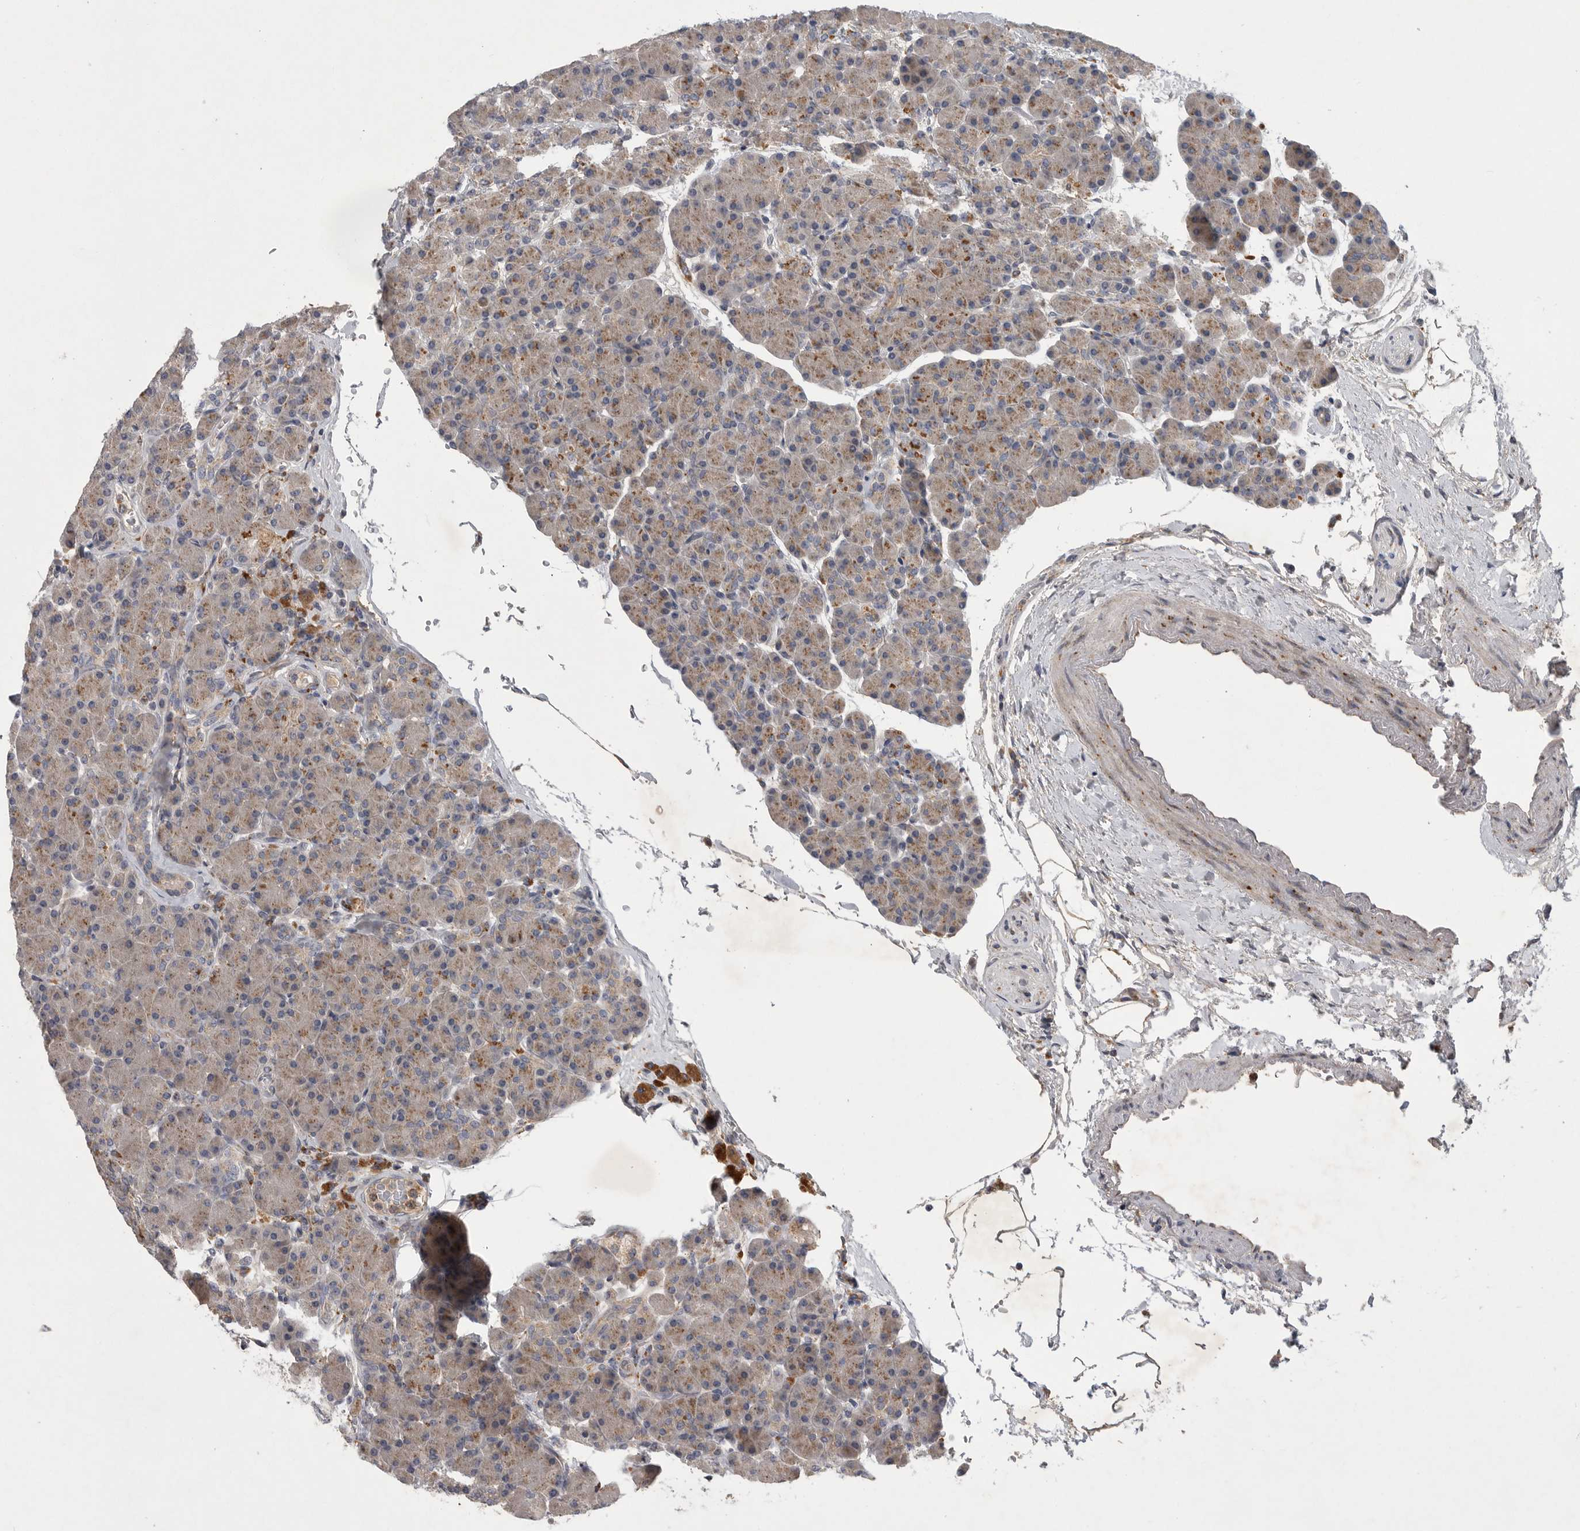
{"staining": {"intensity": "moderate", "quantity": ">75%", "location": "cytoplasmic/membranous"}, "tissue": "pancreas", "cell_type": "Exocrine glandular cells", "image_type": "normal", "snomed": [{"axis": "morphology", "description": "Normal tissue, NOS"}, {"axis": "topography", "description": "Pancreas"}], "caption": "Immunohistochemistry photomicrograph of benign pancreas stained for a protein (brown), which exhibits medium levels of moderate cytoplasmic/membranous expression in about >75% of exocrine glandular cells.", "gene": "LAMTOR3", "patient": {"sex": "female", "age": 43}}